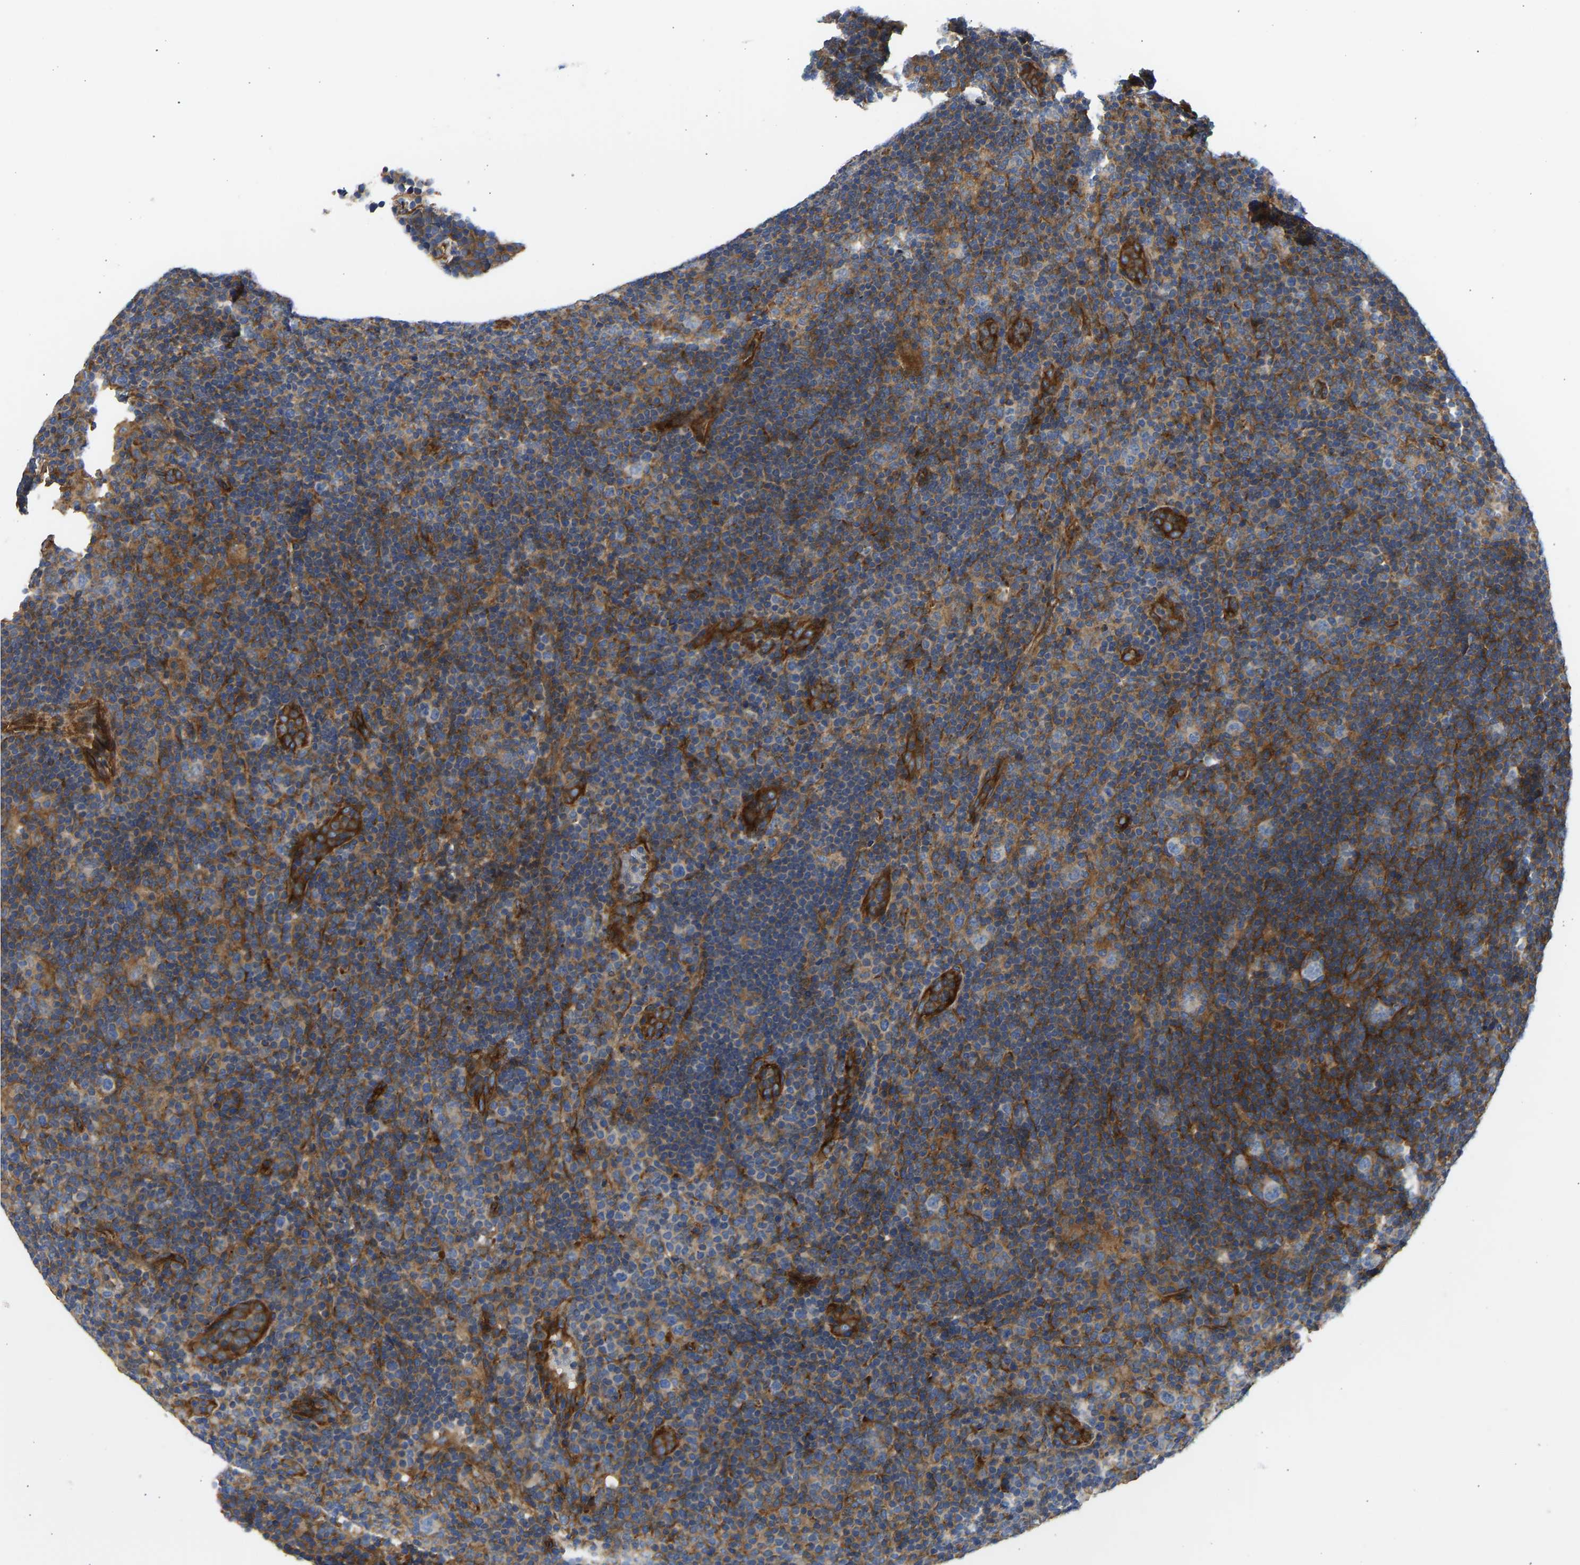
{"staining": {"intensity": "weak", "quantity": "<25%", "location": "cytoplasmic/membranous"}, "tissue": "lymphoma", "cell_type": "Tumor cells", "image_type": "cancer", "snomed": [{"axis": "morphology", "description": "Hodgkin's disease, NOS"}, {"axis": "topography", "description": "Lymph node"}], "caption": "The IHC micrograph has no significant positivity in tumor cells of lymphoma tissue.", "gene": "MYO1C", "patient": {"sex": "female", "age": 57}}